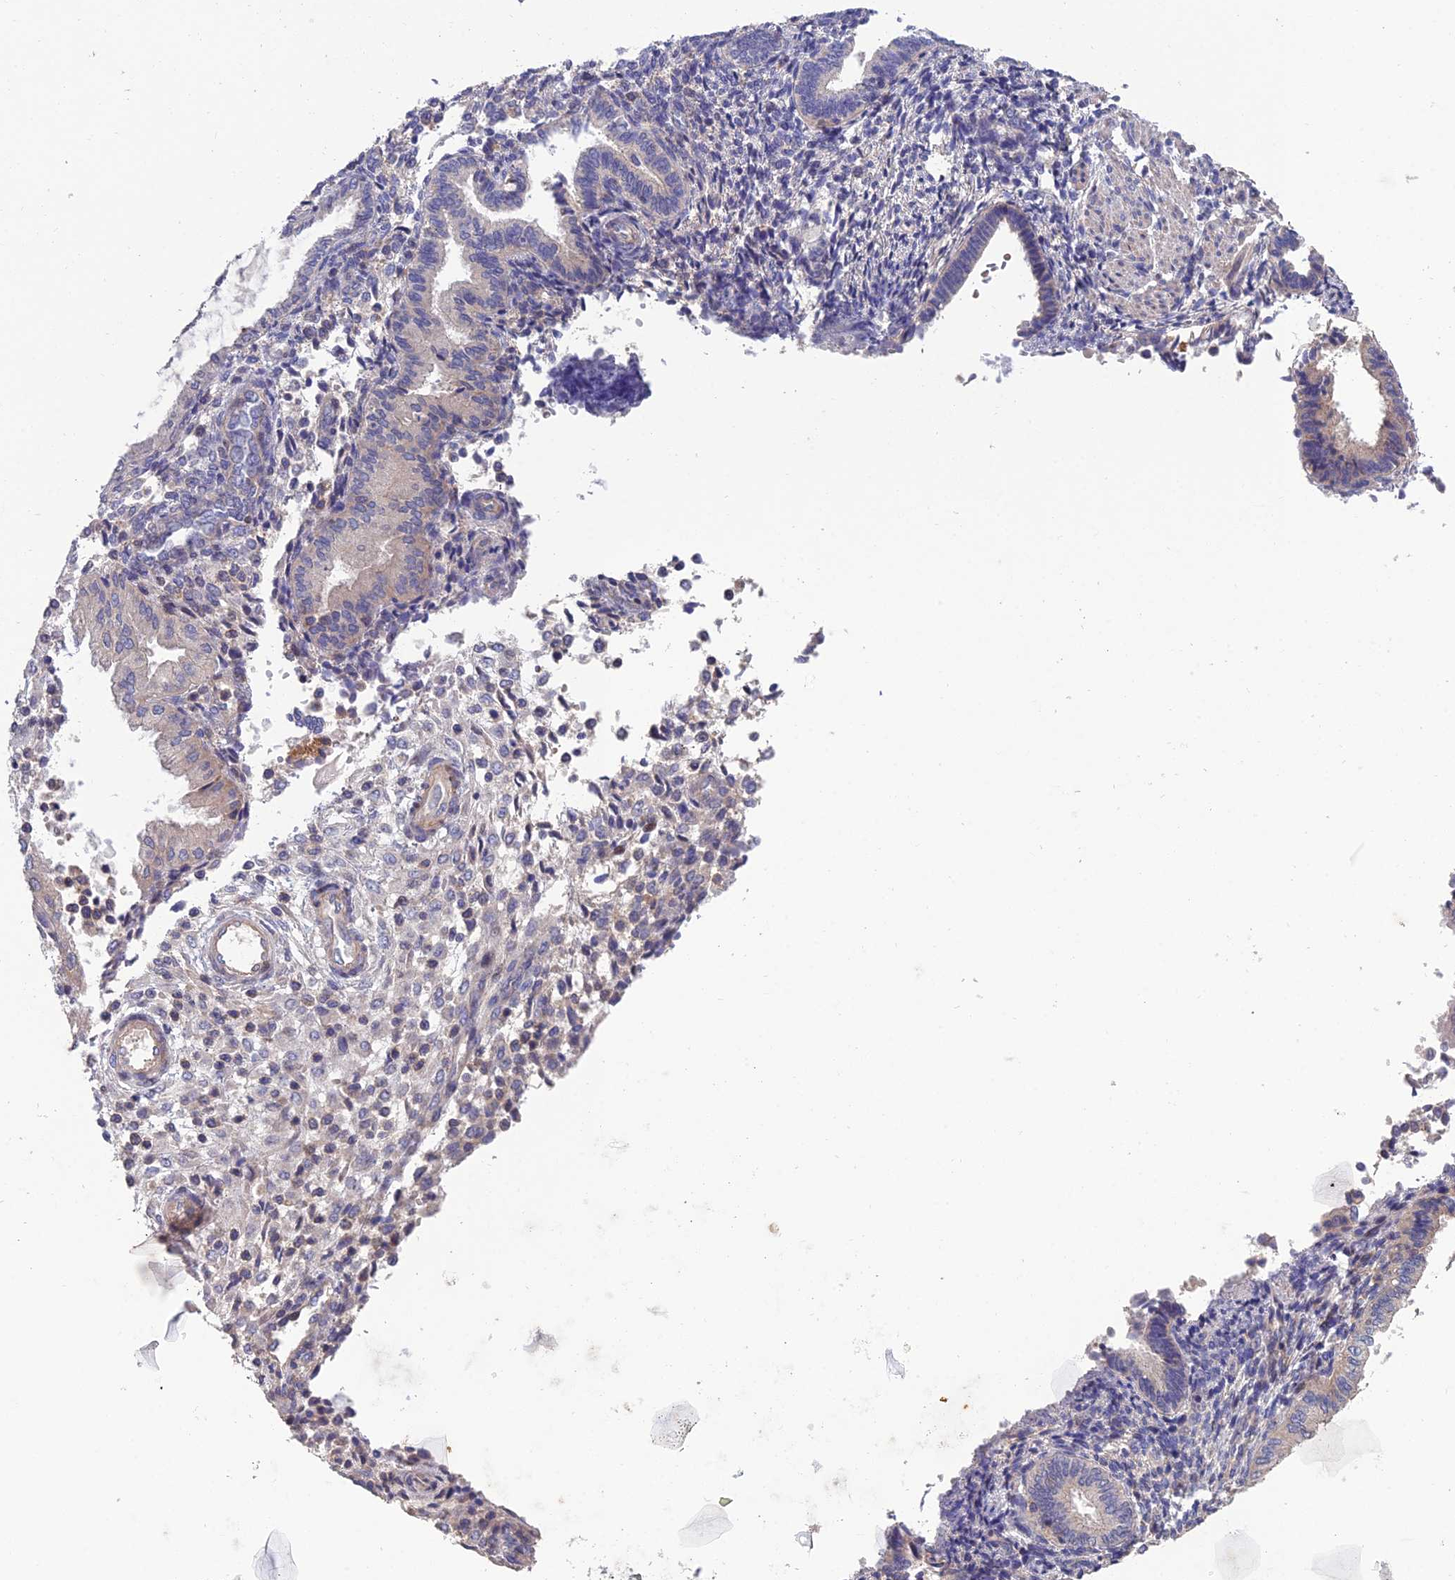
{"staining": {"intensity": "negative", "quantity": "none", "location": "none"}, "tissue": "endometrium", "cell_type": "Cells in endometrial stroma", "image_type": "normal", "snomed": [{"axis": "morphology", "description": "Normal tissue, NOS"}, {"axis": "topography", "description": "Endometrium"}], "caption": "Cells in endometrial stroma are negative for protein expression in unremarkable human endometrium.", "gene": "USP37", "patient": {"sex": "female", "age": 53}}